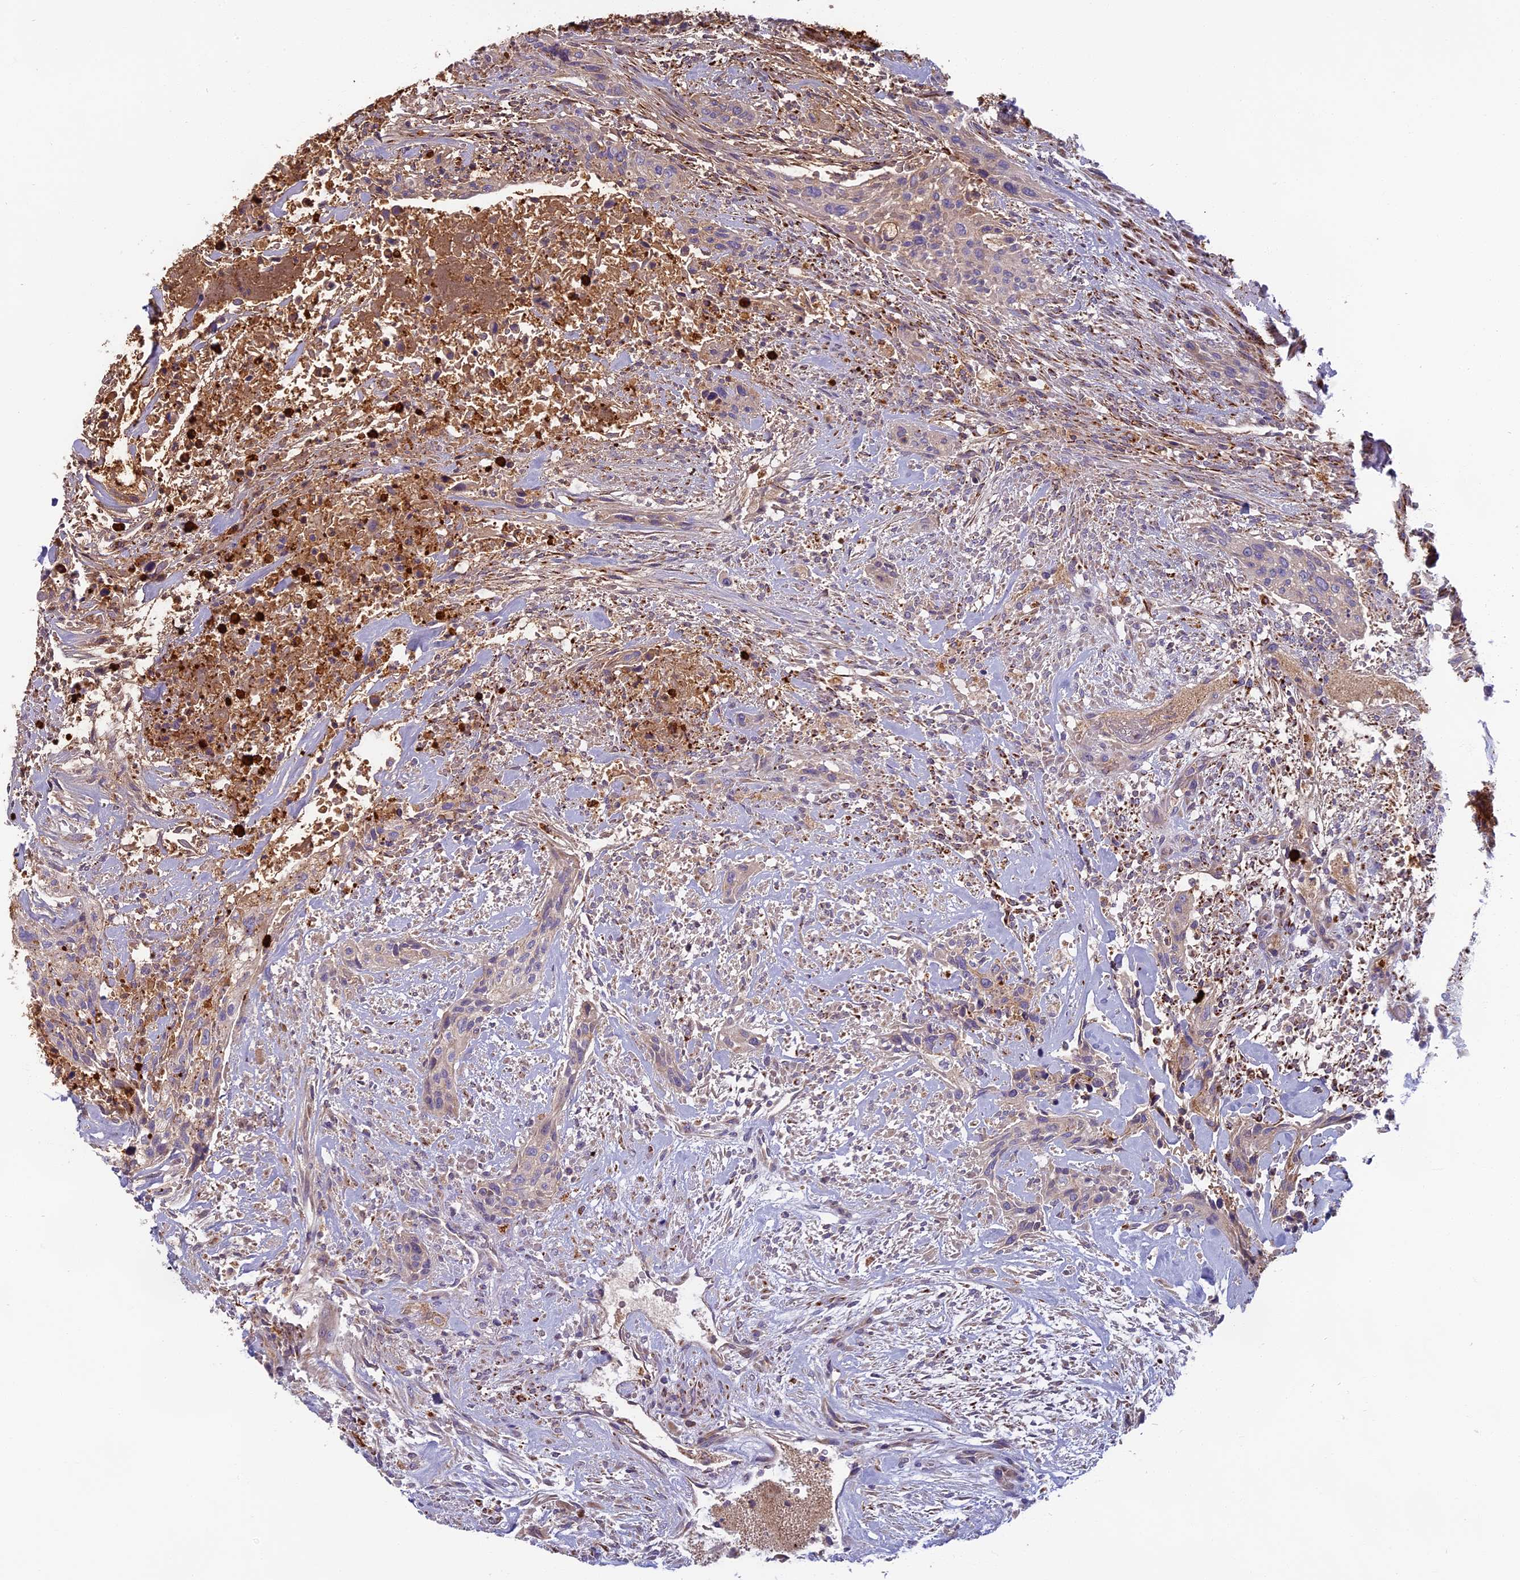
{"staining": {"intensity": "weak", "quantity": "<25%", "location": "cytoplasmic/membranous"}, "tissue": "urothelial cancer", "cell_type": "Tumor cells", "image_type": "cancer", "snomed": [{"axis": "morphology", "description": "Urothelial carcinoma, High grade"}, {"axis": "topography", "description": "Urinary bladder"}], "caption": "High magnification brightfield microscopy of high-grade urothelial carcinoma stained with DAB (3,3'-diaminobenzidine) (brown) and counterstained with hematoxylin (blue): tumor cells show no significant positivity.", "gene": "SEMA7A", "patient": {"sex": "male", "age": 35}}